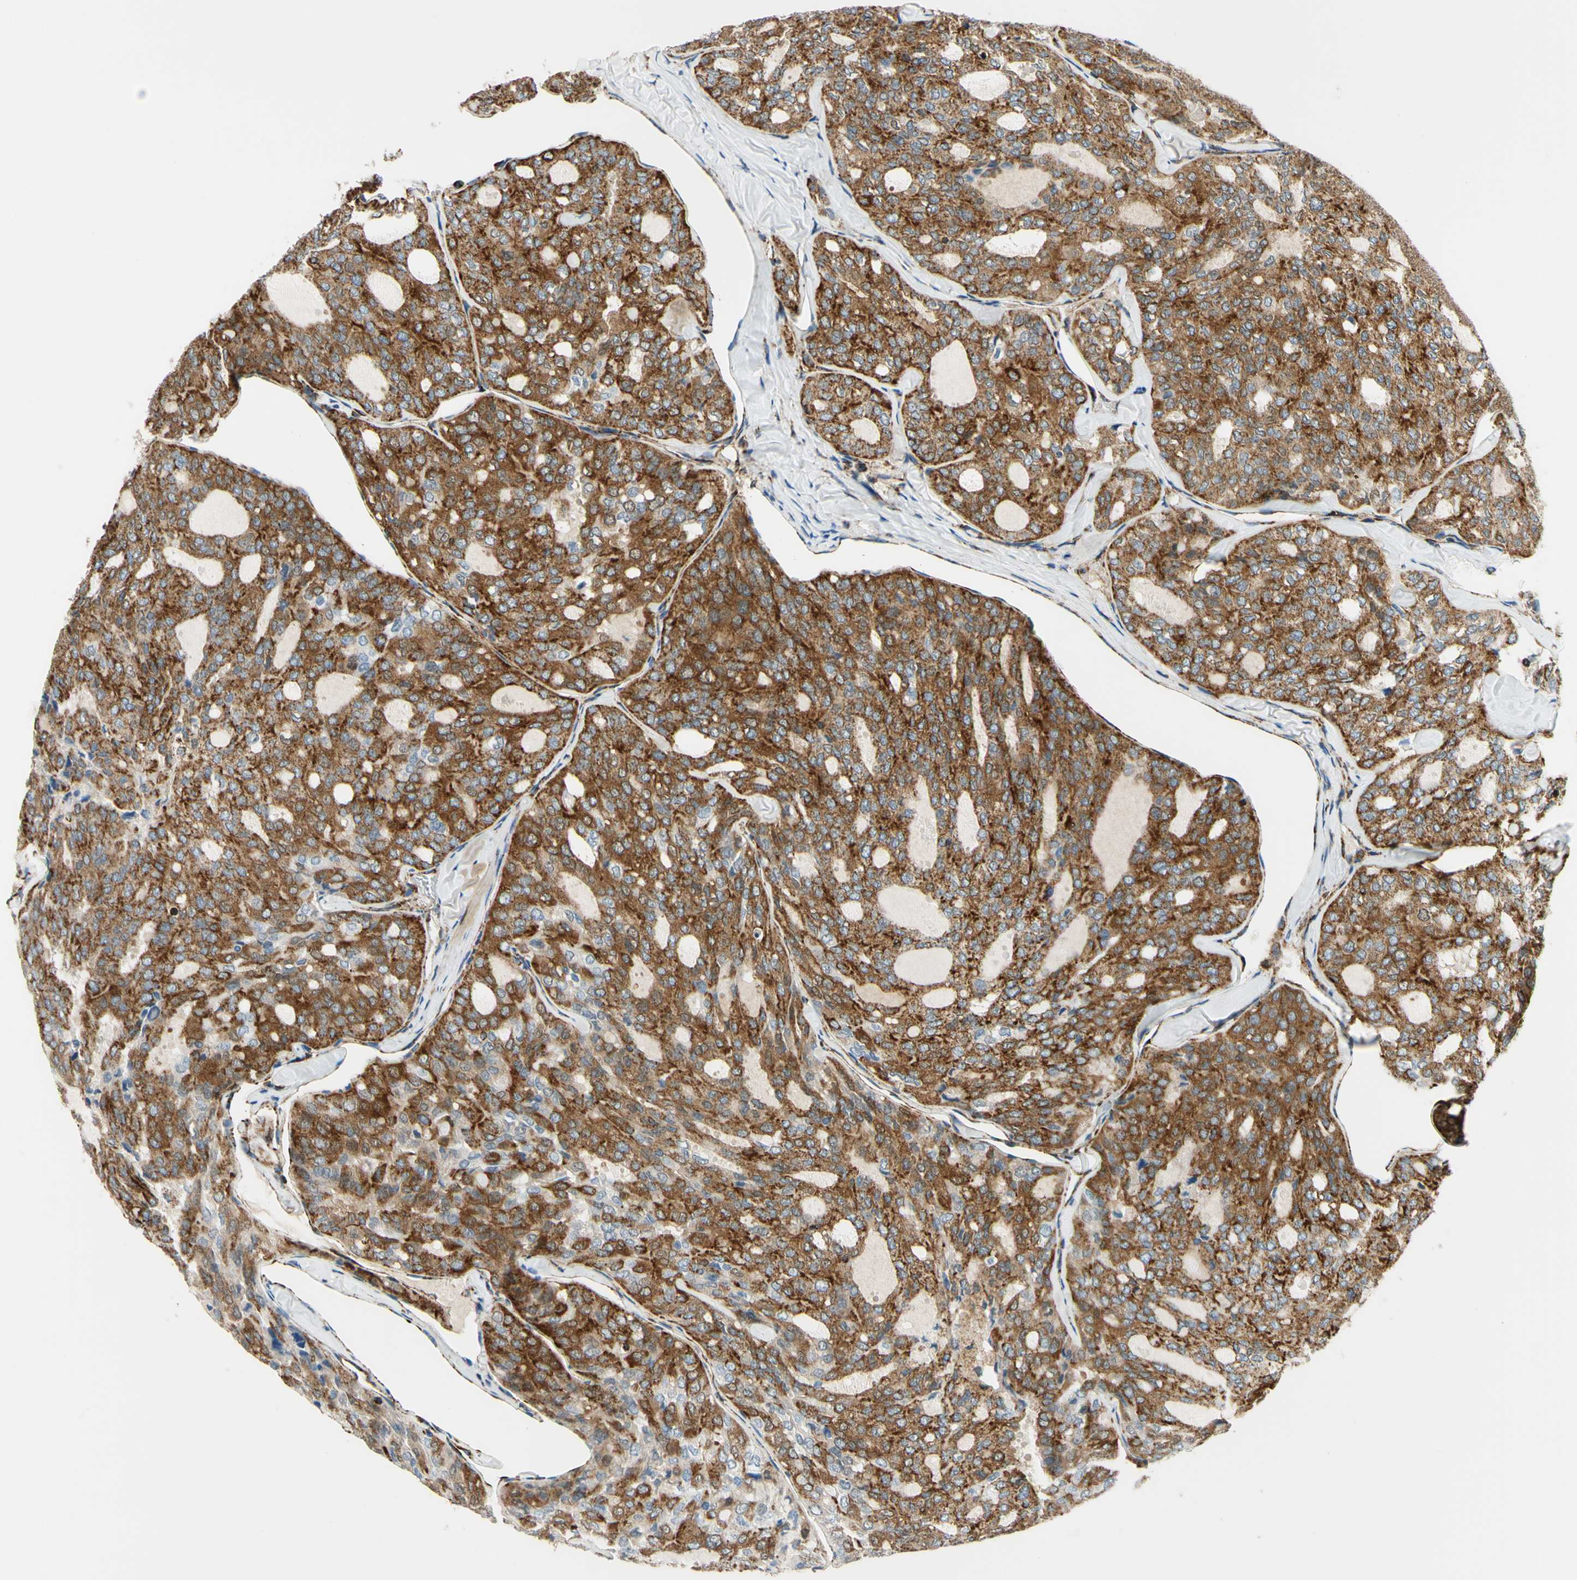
{"staining": {"intensity": "strong", "quantity": ">75%", "location": "cytoplasmic/membranous"}, "tissue": "thyroid cancer", "cell_type": "Tumor cells", "image_type": "cancer", "snomed": [{"axis": "morphology", "description": "Follicular adenoma carcinoma, NOS"}, {"axis": "topography", "description": "Thyroid gland"}], "caption": "Thyroid follicular adenoma carcinoma stained for a protein displays strong cytoplasmic/membranous positivity in tumor cells.", "gene": "MAVS", "patient": {"sex": "male", "age": 75}}